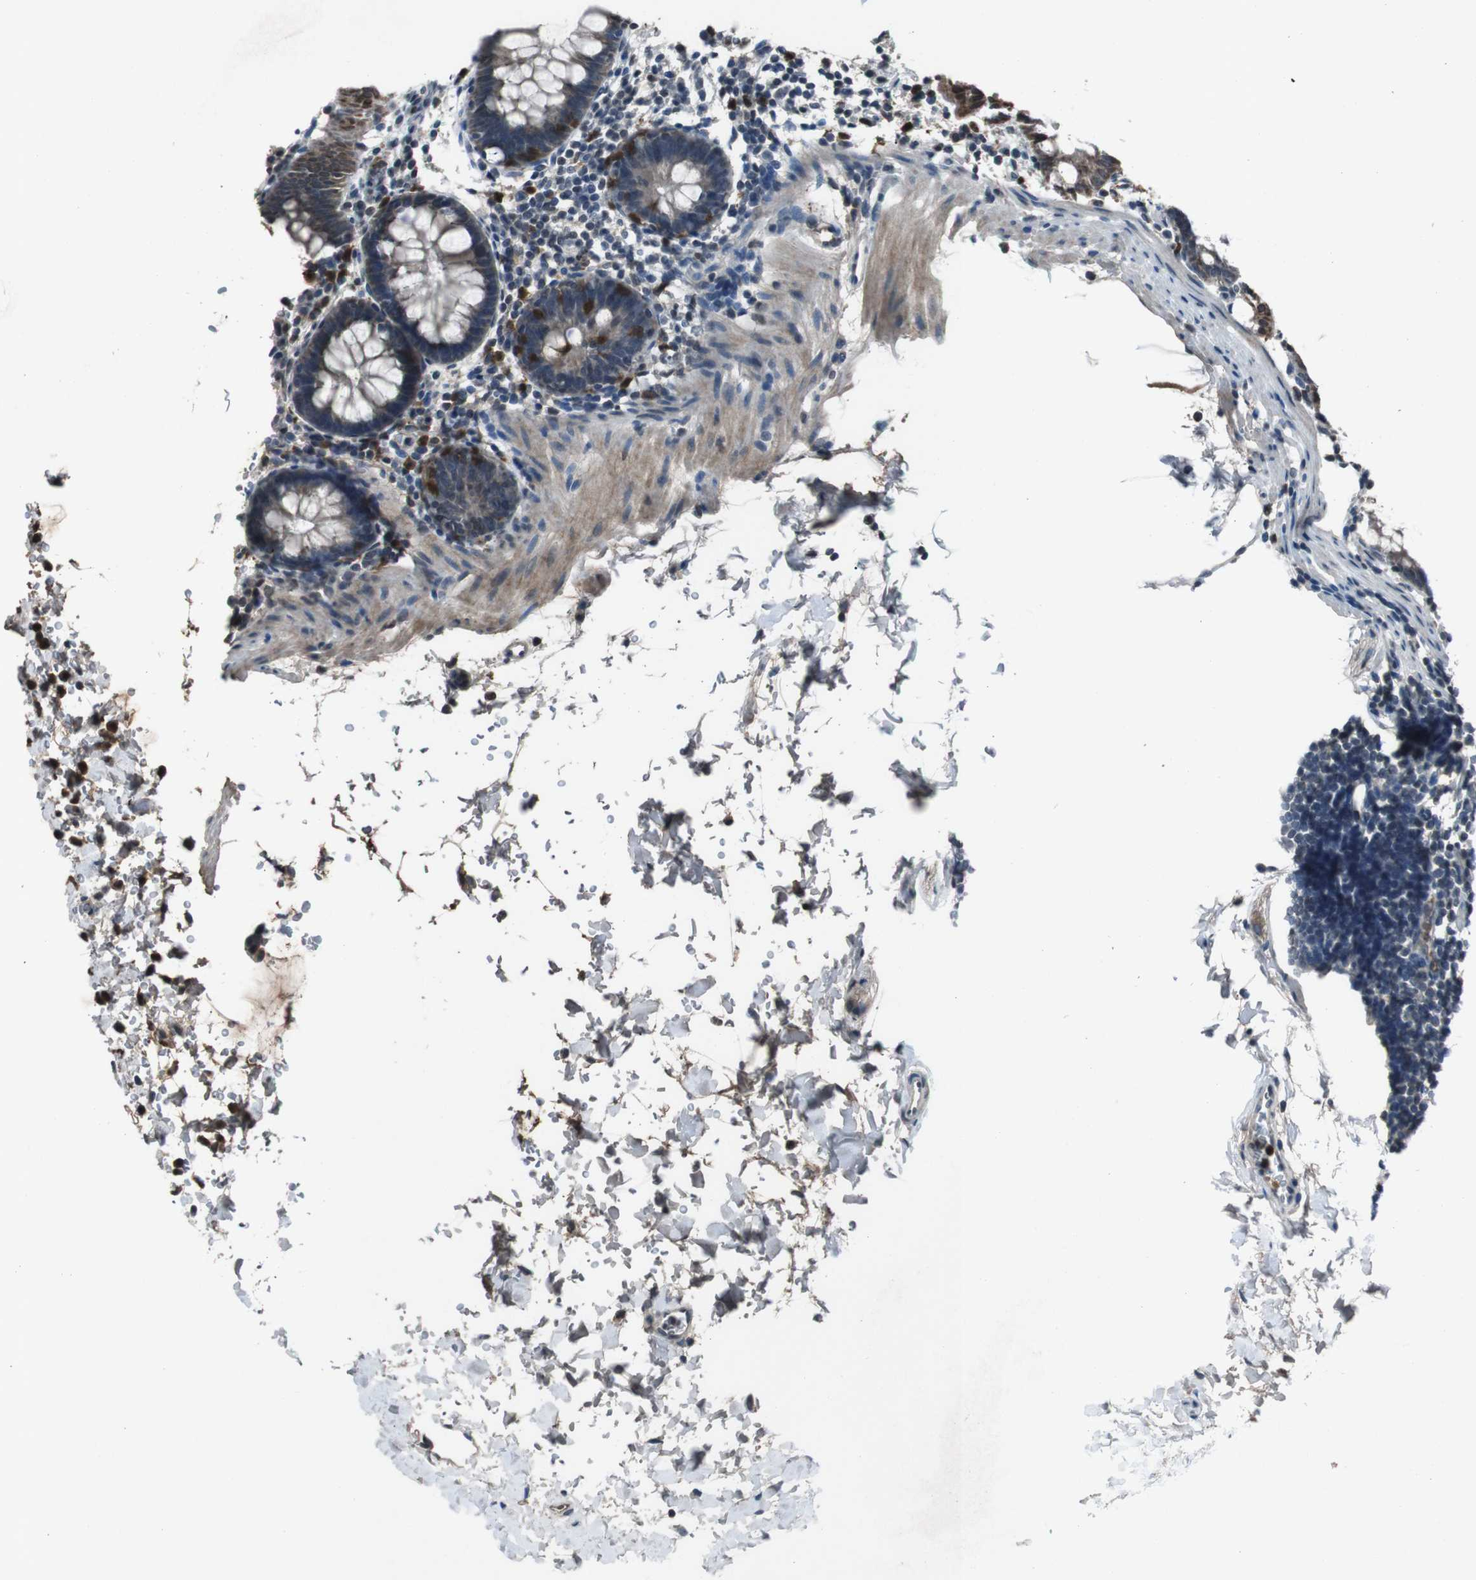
{"staining": {"intensity": "moderate", "quantity": ">75%", "location": "cytoplasmic/membranous"}, "tissue": "rectum", "cell_type": "Glandular cells", "image_type": "normal", "snomed": [{"axis": "morphology", "description": "Normal tissue, NOS"}, {"axis": "topography", "description": "Rectum"}], "caption": "An image of human rectum stained for a protein displays moderate cytoplasmic/membranous brown staining in glandular cells. Using DAB (brown) and hematoxylin (blue) stains, captured at high magnification using brightfield microscopy.", "gene": "UGT1A6", "patient": {"sex": "female", "age": 24}}